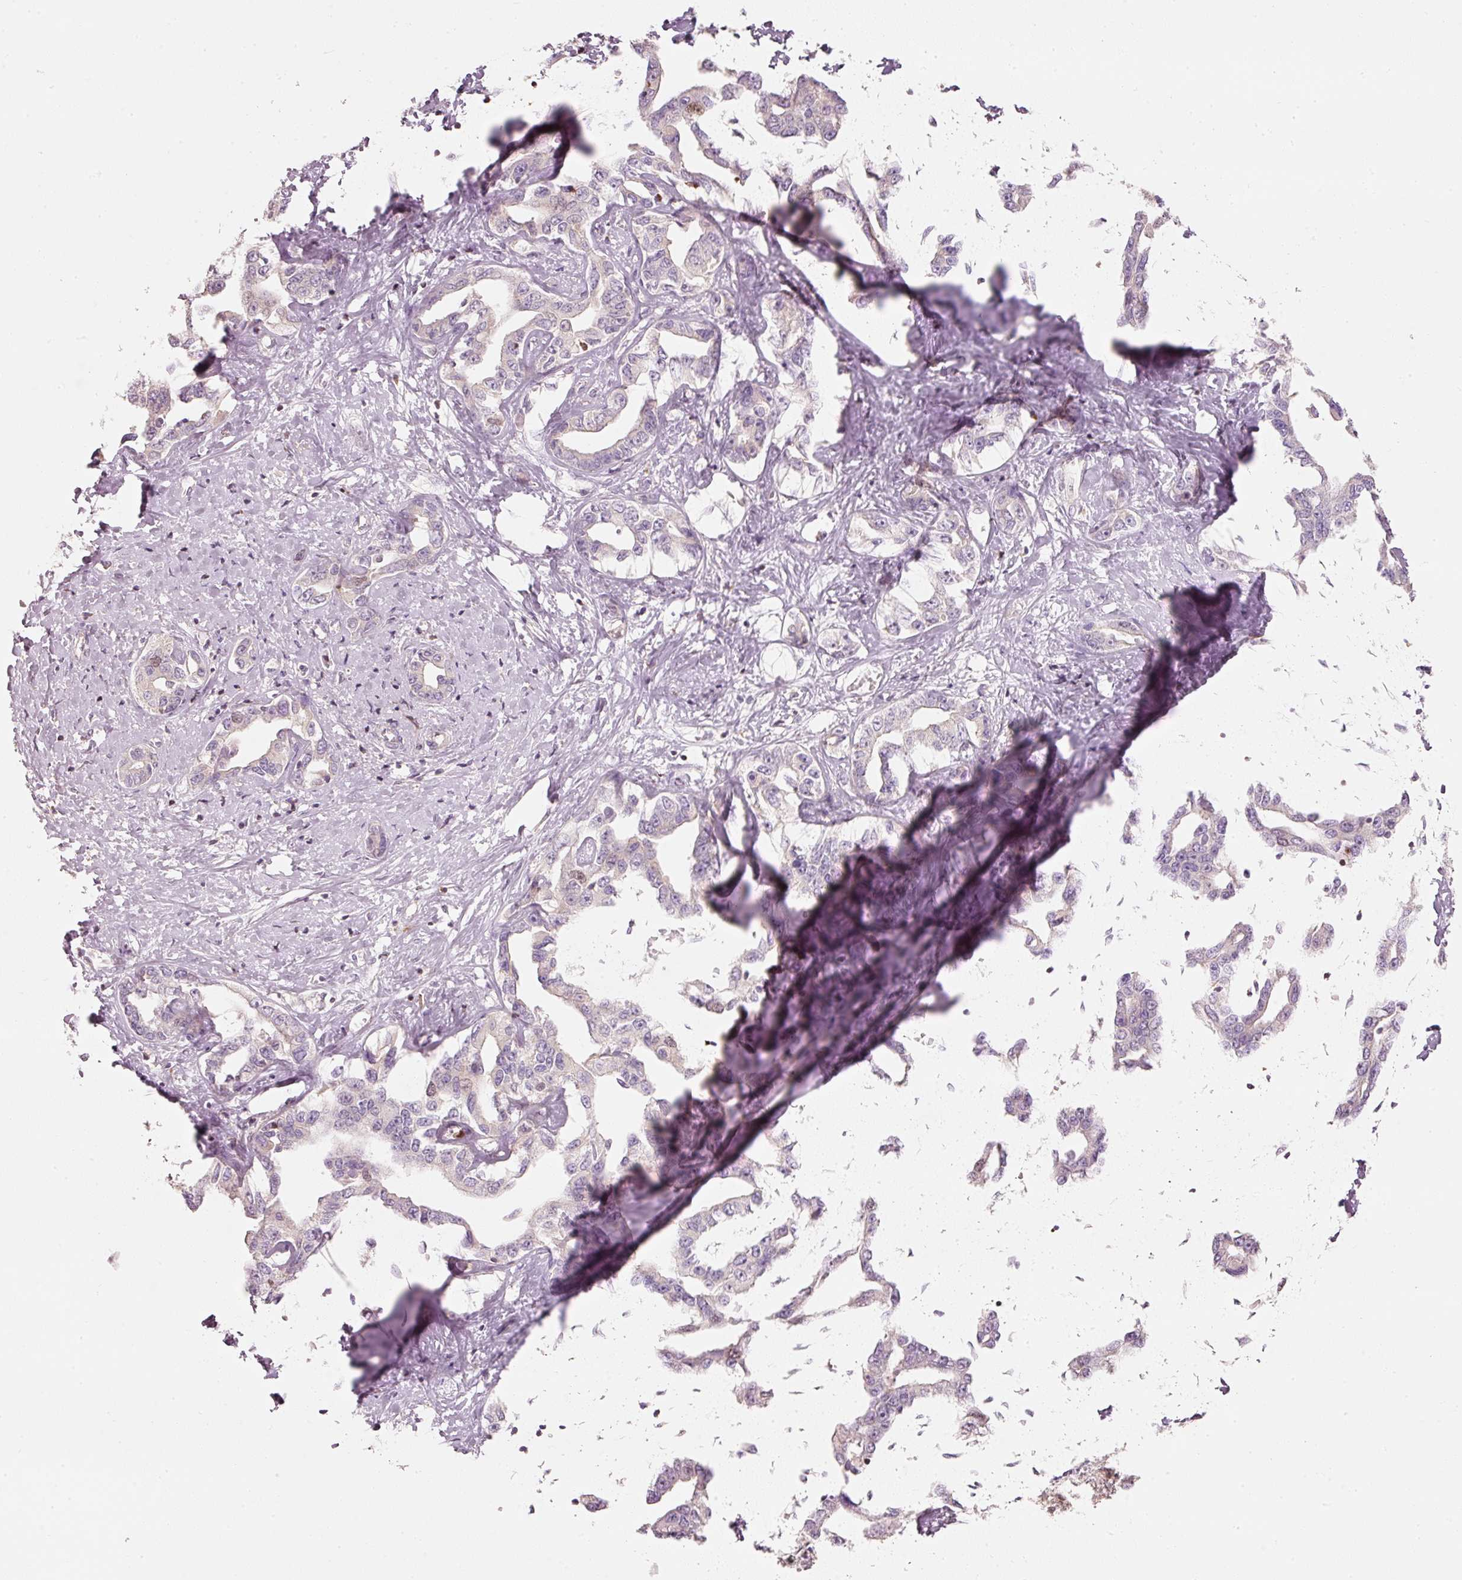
{"staining": {"intensity": "negative", "quantity": "none", "location": "none"}, "tissue": "liver cancer", "cell_type": "Tumor cells", "image_type": "cancer", "snomed": [{"axis": "morphology", "description": "Cholangiocarcinoma"}, {"axis": "topography", "description": "Liver"}], "caption": "Protein analysis of liver cancer (cholangiocarcinoma) demonstrates no significant staining in tumor cells.", "gene": "TREX2", "patient": {"sex": "male", "age": 59}}